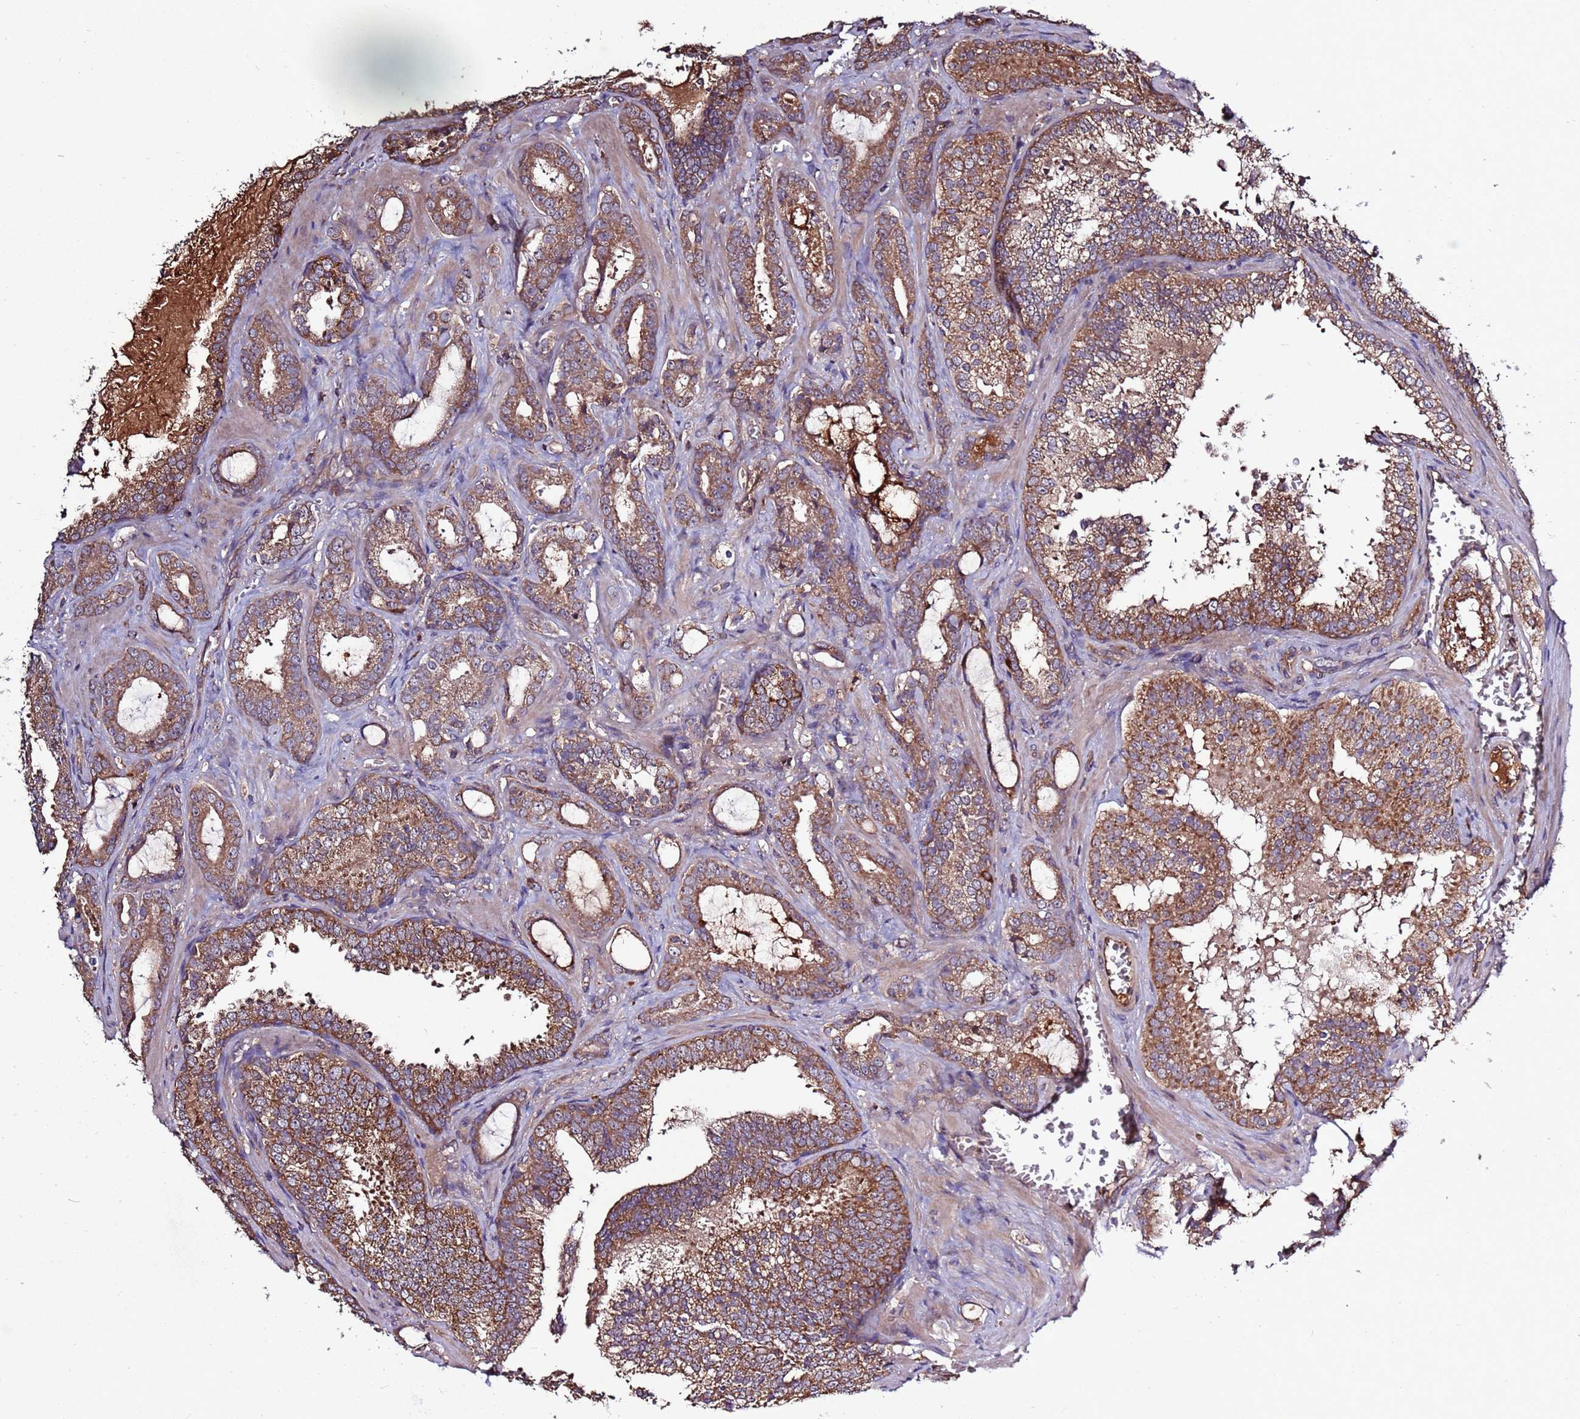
{"staining": {"intensity": "strong", "quantity": ">75%", "location": "cytoplasmic/membranous"}, "tissue": "prostate cancer", "cell_type": "Tumor cells", "image_type": "cancer", "snomed": [{"axis": "morphology", "description": "Adenocarcinoma, High grade"}, {"axis": "topography", "description": "Prostate"}], "caption": "Immunohistochemical staining of human adenocarcinoma (high-grade) (prostate) reveals high levels of strong cytoplasmic/membranous protein staining in about >75% of tumor cells.", "gene": "RPS15A", "patient": {"sex": "male", "age": 72}}